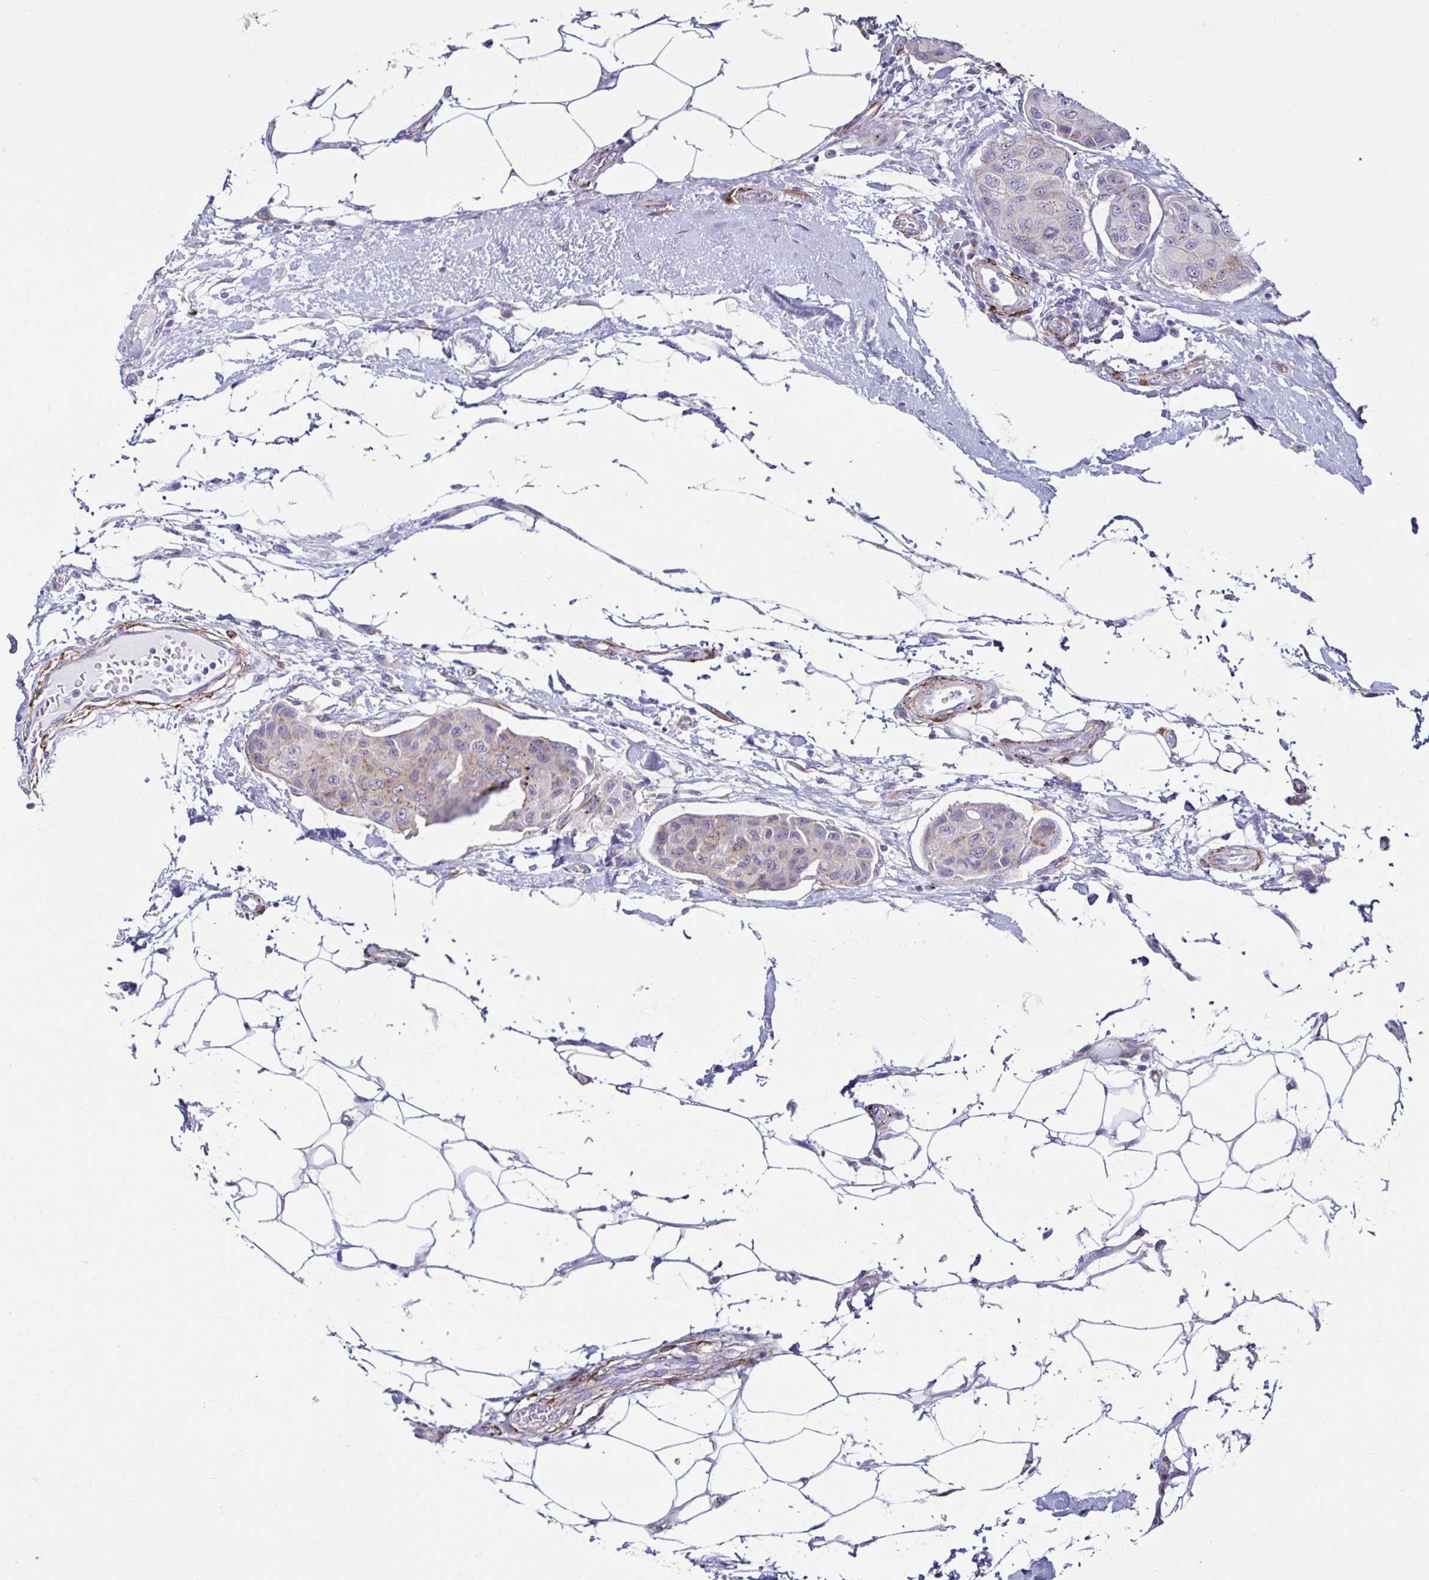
{"staining": {"intensity": "weak", "quantity": "<25%", "location": "cytoplasmic/membranous"}, "tissue": "breast cancer", "cell_type": "Tumor cells", "image_type": "cancer", "snomed": [{"axis": "morphology", "description": "Duct carcinoma"}, {"axis": "topography", "description": "Breast"}, {"axis": "topography", "description": "Lymph node"}], "caption": "An immunohistochemistry photomicrograph of breast cancer is shown. There is no staining in tumor cells of breast cancer. The staining was performed using DAB to visualize the protein expression in brown, while the nuclei were stained in blue with hematoxylin (Magnification: 20x).", "gene": "ANKRD62", "patient": {"sex": "female", "age": 80}}